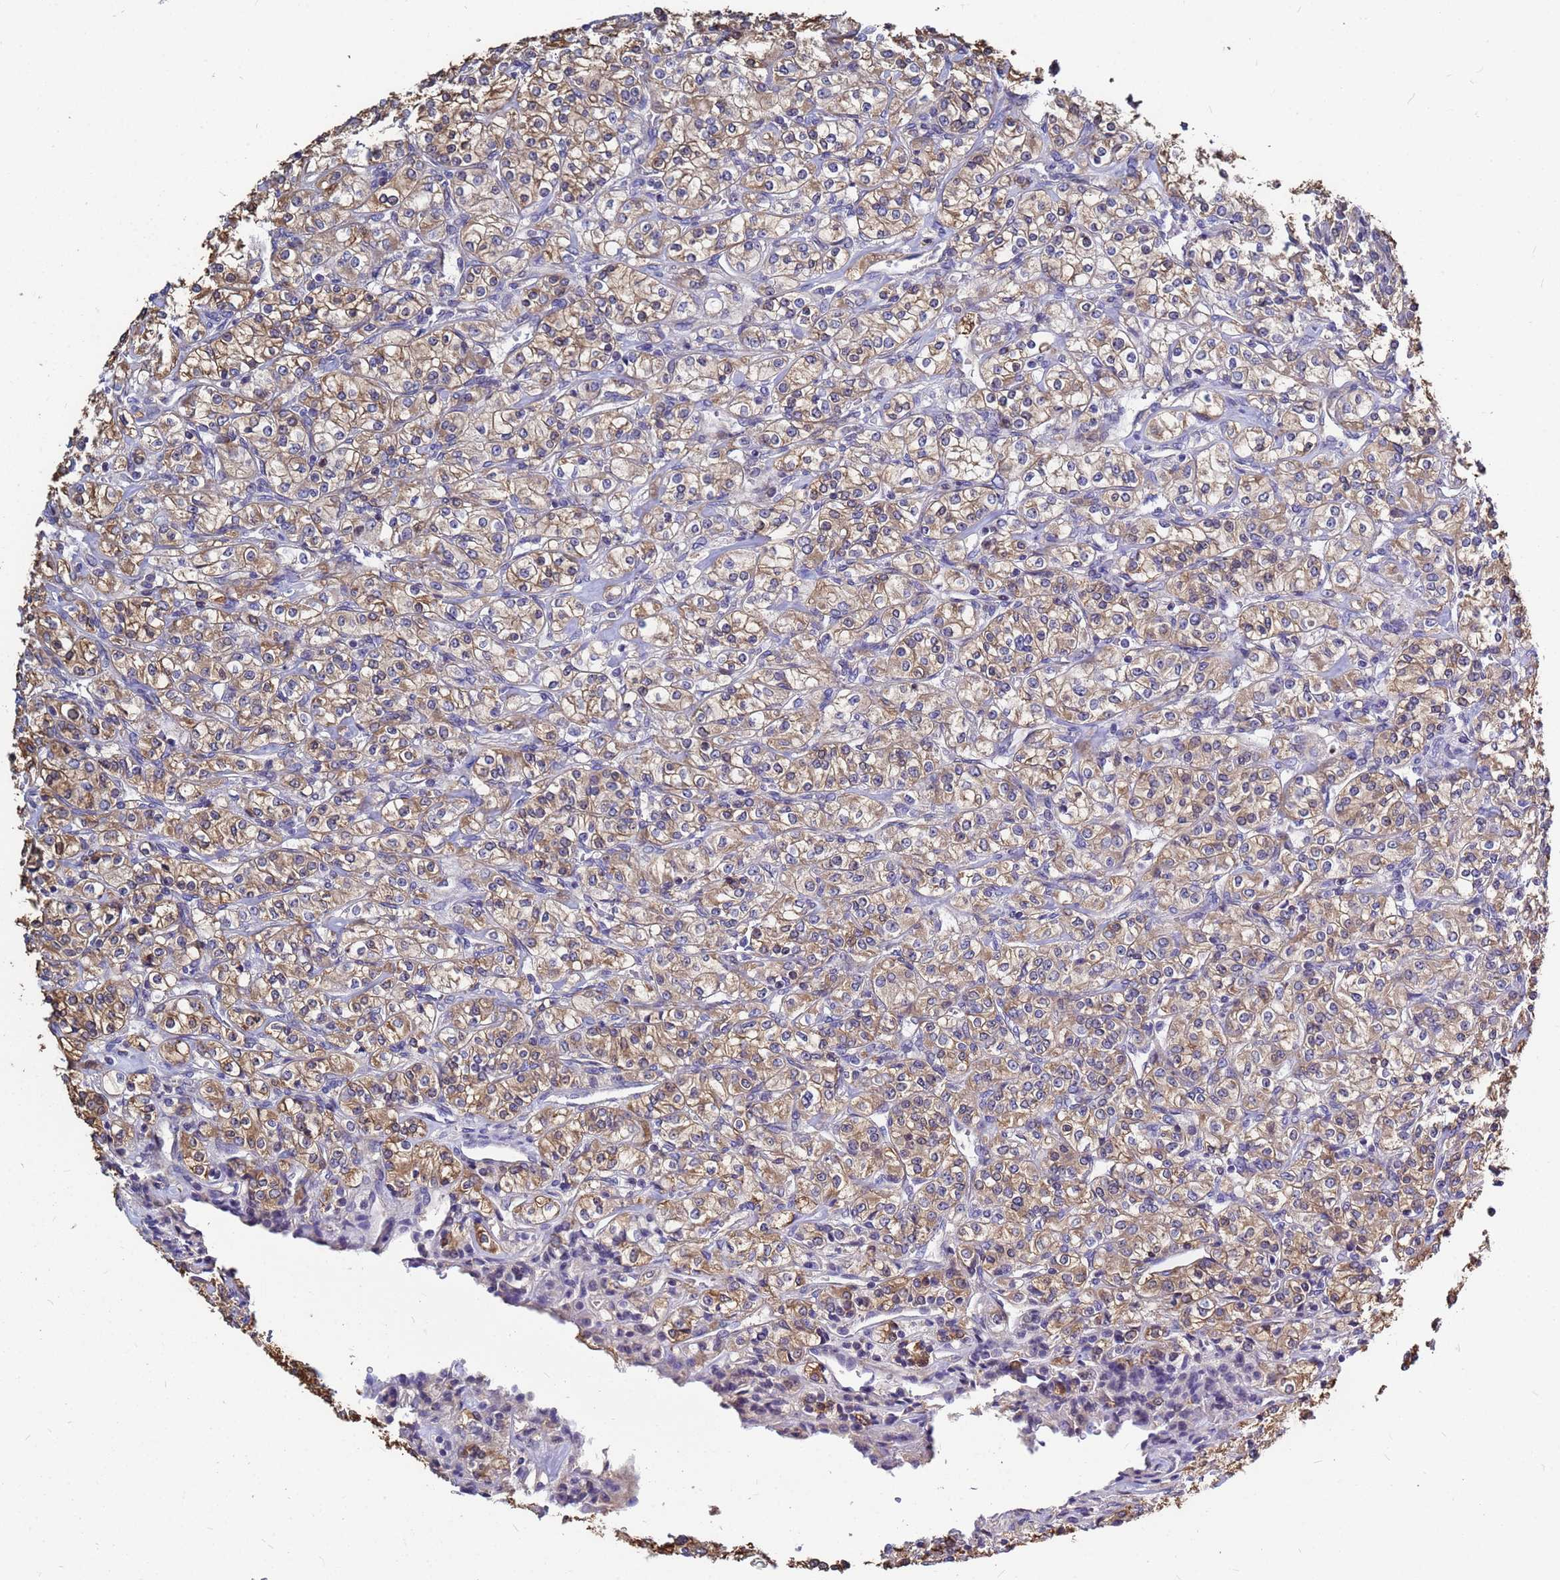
{"staining": {"intensity": "moderate", "quantity": ">75%", "location": "cytoplasmic/membranous"}, "tissue": "renal cancer", "cell_type": "Tumor cells", "image_type": "cancer", "snomed": [{"axis": "morphology", "description": "Adenocarcinoma, NOS"}, {"axis": "topography", "description": "Kidney"}], "caption": "This histopathology image reveals IHC staining of human renal adenocarcinoma, with medium moderate cytoplasmic/membranous expression in approximately >75% of tumor cells.", "gene": "MOB2", "patient": {"sex": "male", "age": 77}}